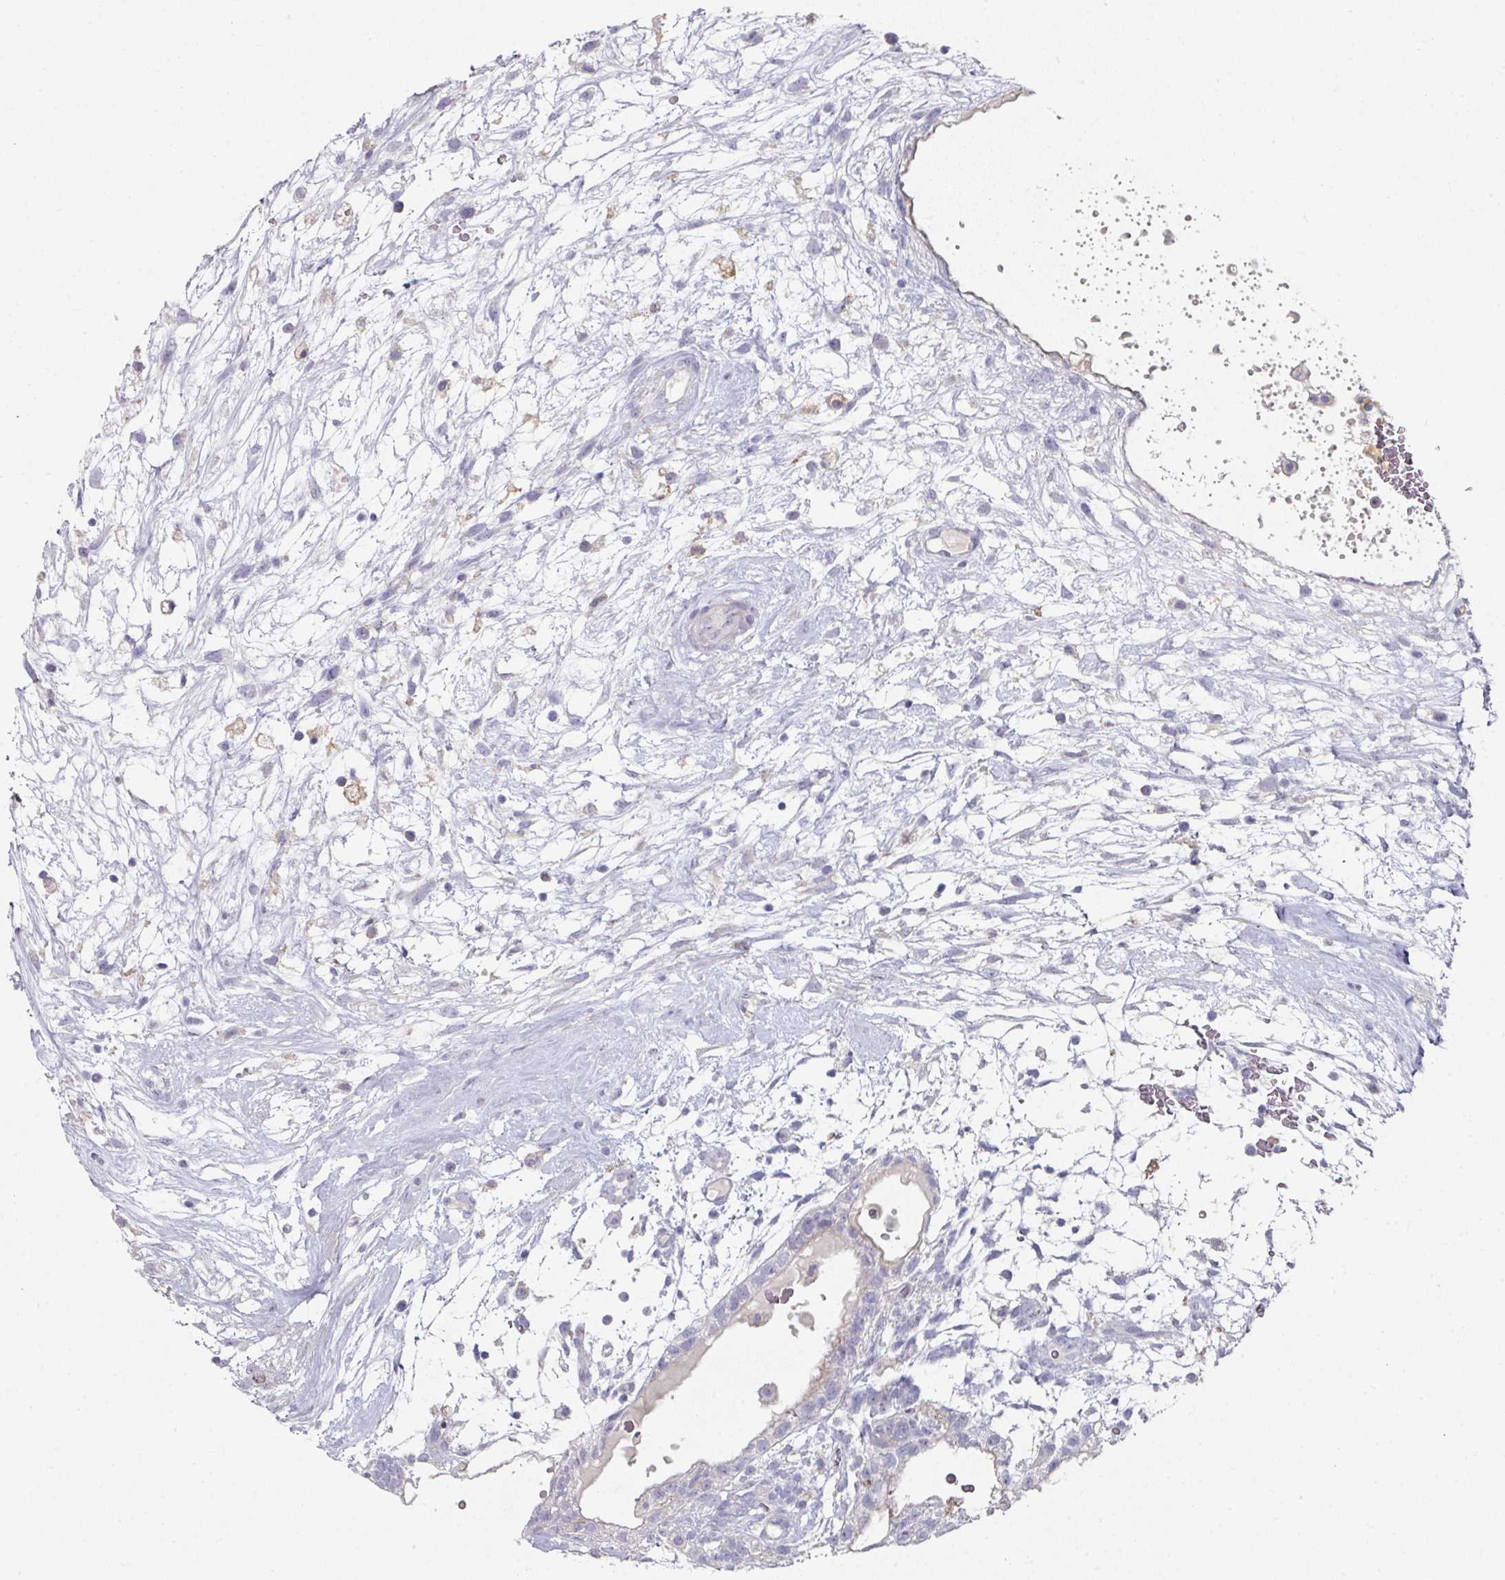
{"staining": {"intensity": "negative", "quantity": "none", "location": "none"}, "tissue": "testis cancer", "cell_type": "Tumor cells", "image_type": "cancer", "snomed": [{"axis": "morphology", "description": "Carcinoma, Embryonal, NOS"}, {"axis": "topography", "description": "Testis"}], "caption": "High magnification brightfield microscopy of testis cancer stained with DAB (brown) and counterstained with hematoxylin (blue): tumor cells show no significant staining. Nuclei are stained in blue.", "gene": "WSB2", "patient": {"sex": "male", "age": 32}}